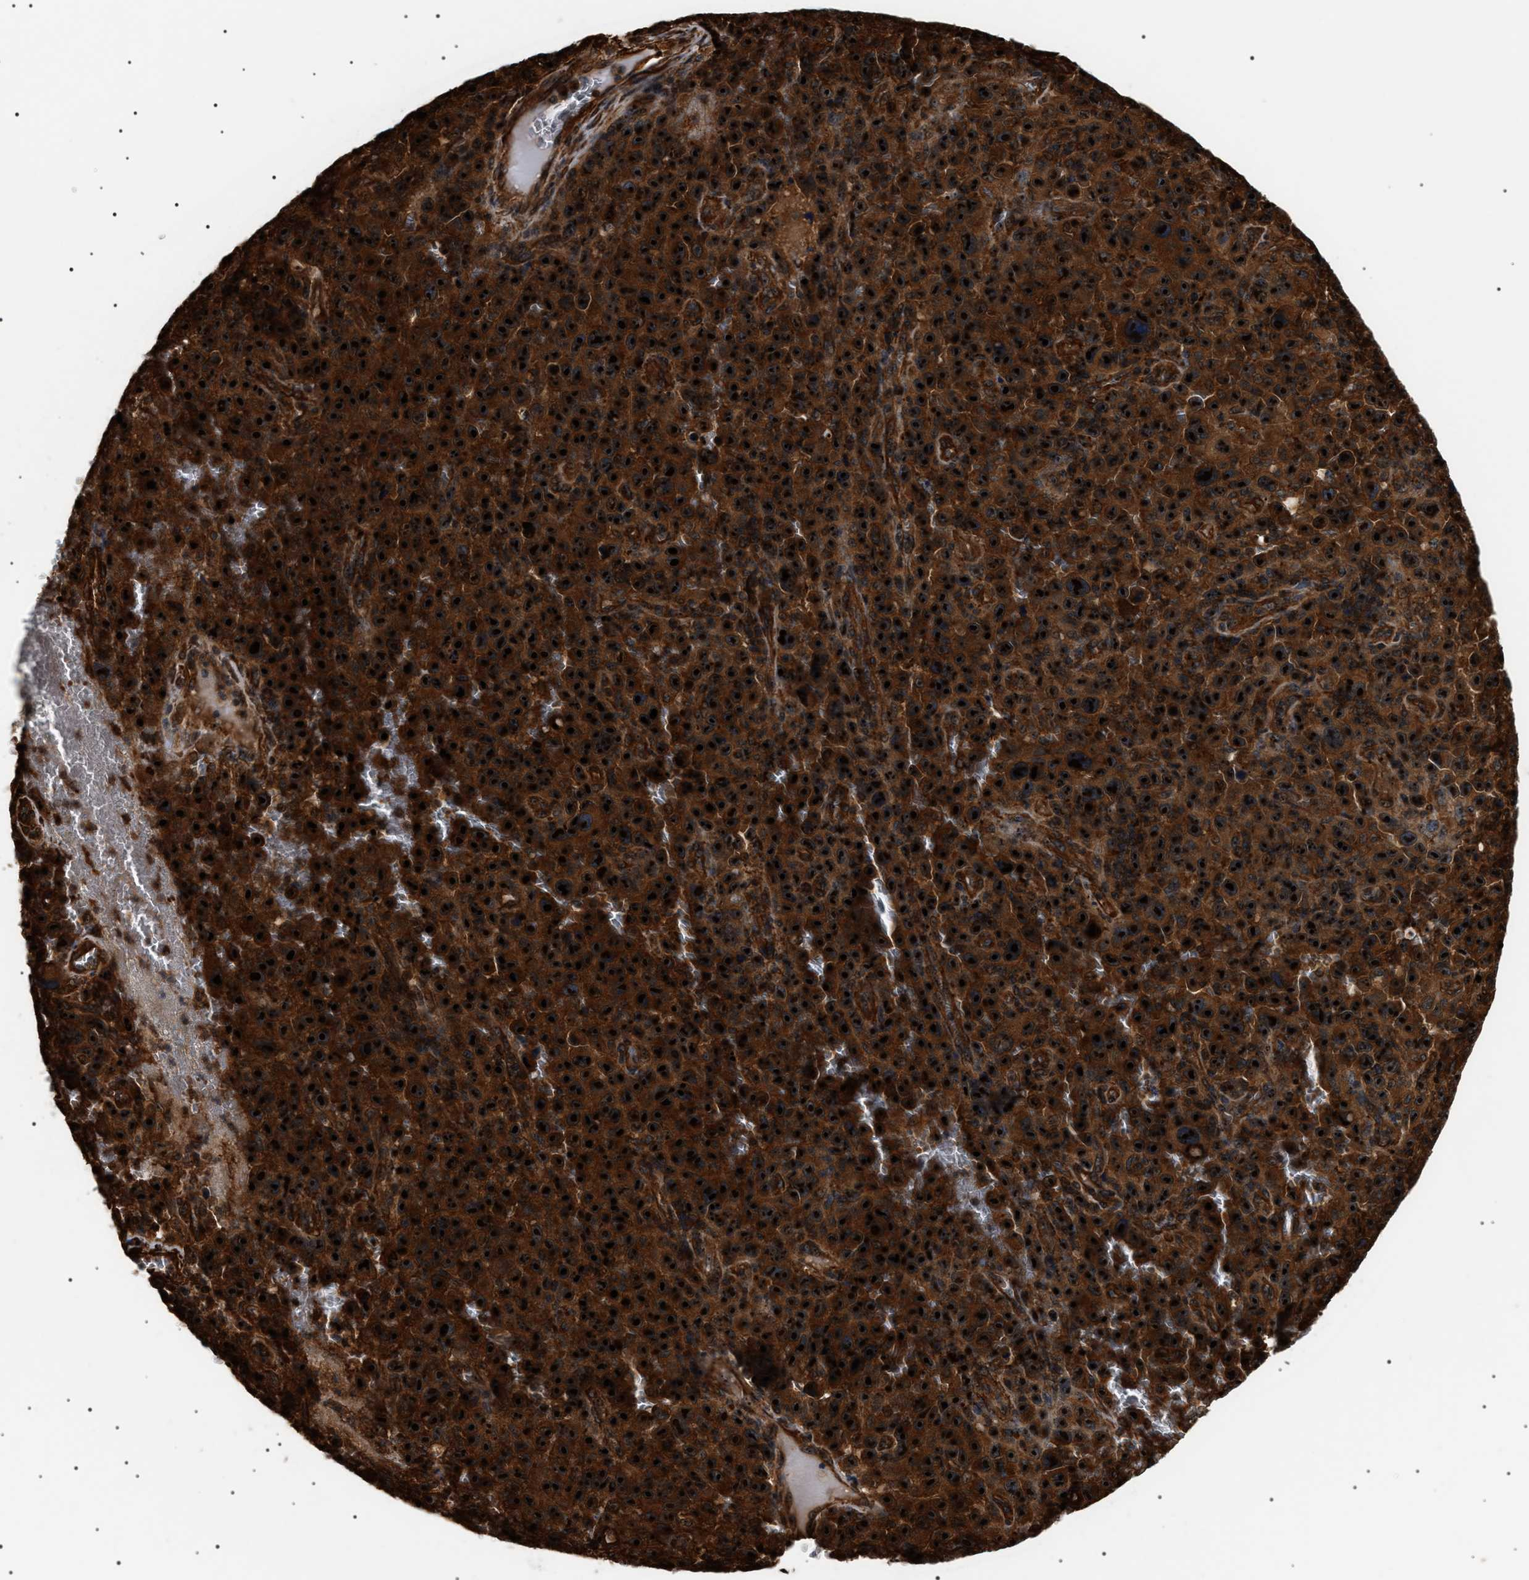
{"staining": {"intensity": "strong", "quantity": ">75%", "location": "cytoplasmic/membranous,nuclear"}, "tissue": "melanoma", "cell_type": "Tumor cells", "image_type": "cancer", "snomed": [{"axis": "morphology", "description": "Malignant melanoma, NOS"}, {"axis": "topography", "description": "Skin"}], "caption": "Protein staining displays strong cytoplasmic/membranous and nuclear staining in about >75% of tumor cells in malignant melanoma.", "gene": "SH3GLB2", "patient": {"sex": "female", "age": 82}}